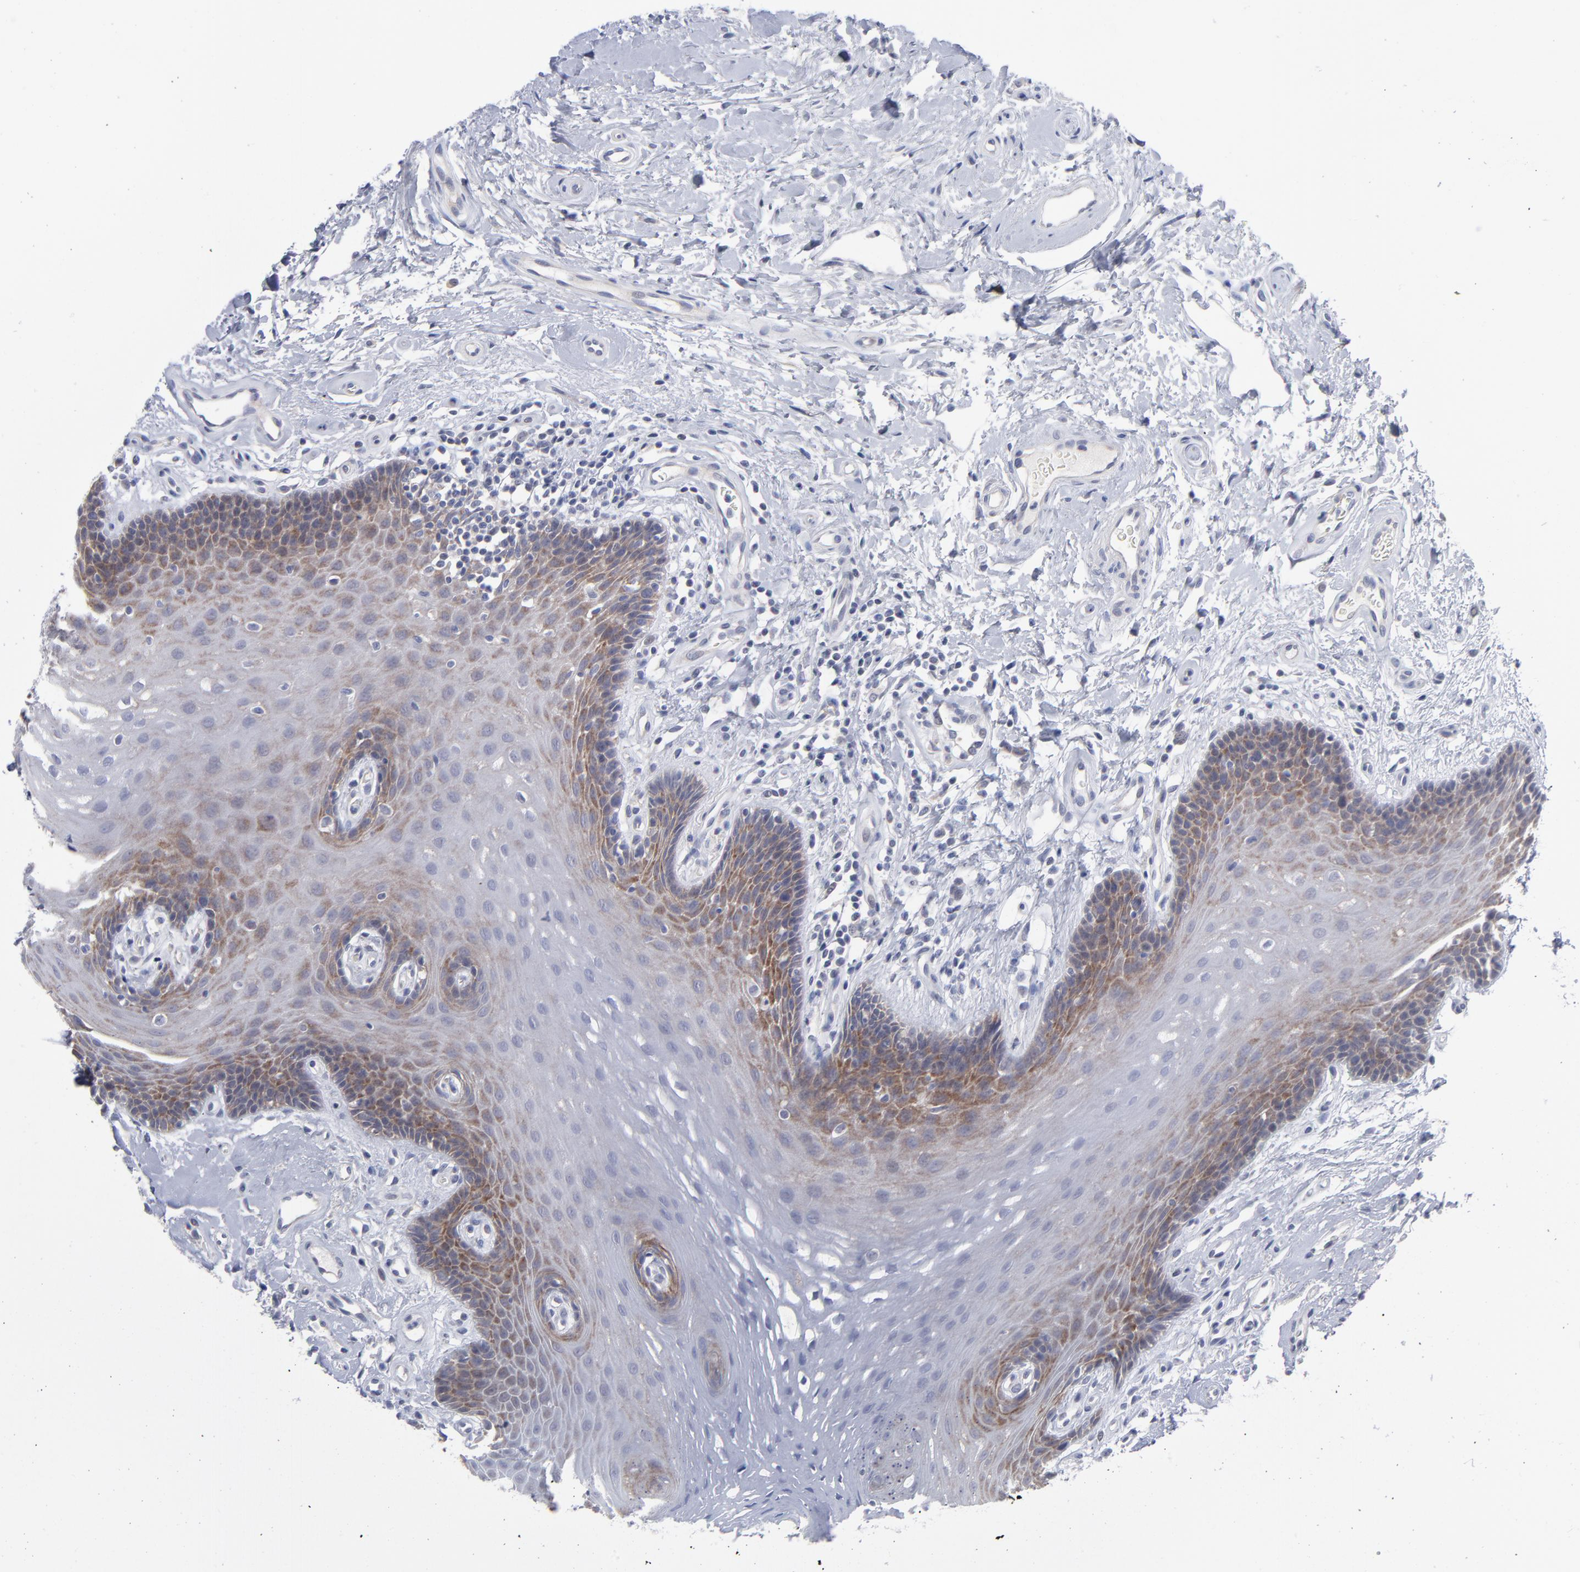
{"staining": {"intensity": "moderate", "quantity": "<25%", "location": "cytoplasmic/membranous"}, "tissue": "oral mucosa", "cell_type": "Squamous epithelial cells", "image_type": "normal", "snomed": [{"axis": "morphology", "description": "Normal tissue, NOS"}, {"axis": "topography", "description": "Oral tissue"}], "caption": "An immunohistochemistry (IHC) image of normal tissue is shown. Protein staining in brown shows moderate cytoplasmic/membranous positivity in oral mucosa within squamous epithelial cells. Nuclei are stained in blue.", "gene": "RPS24", "patient": {"sex": "male", "age": 62}}